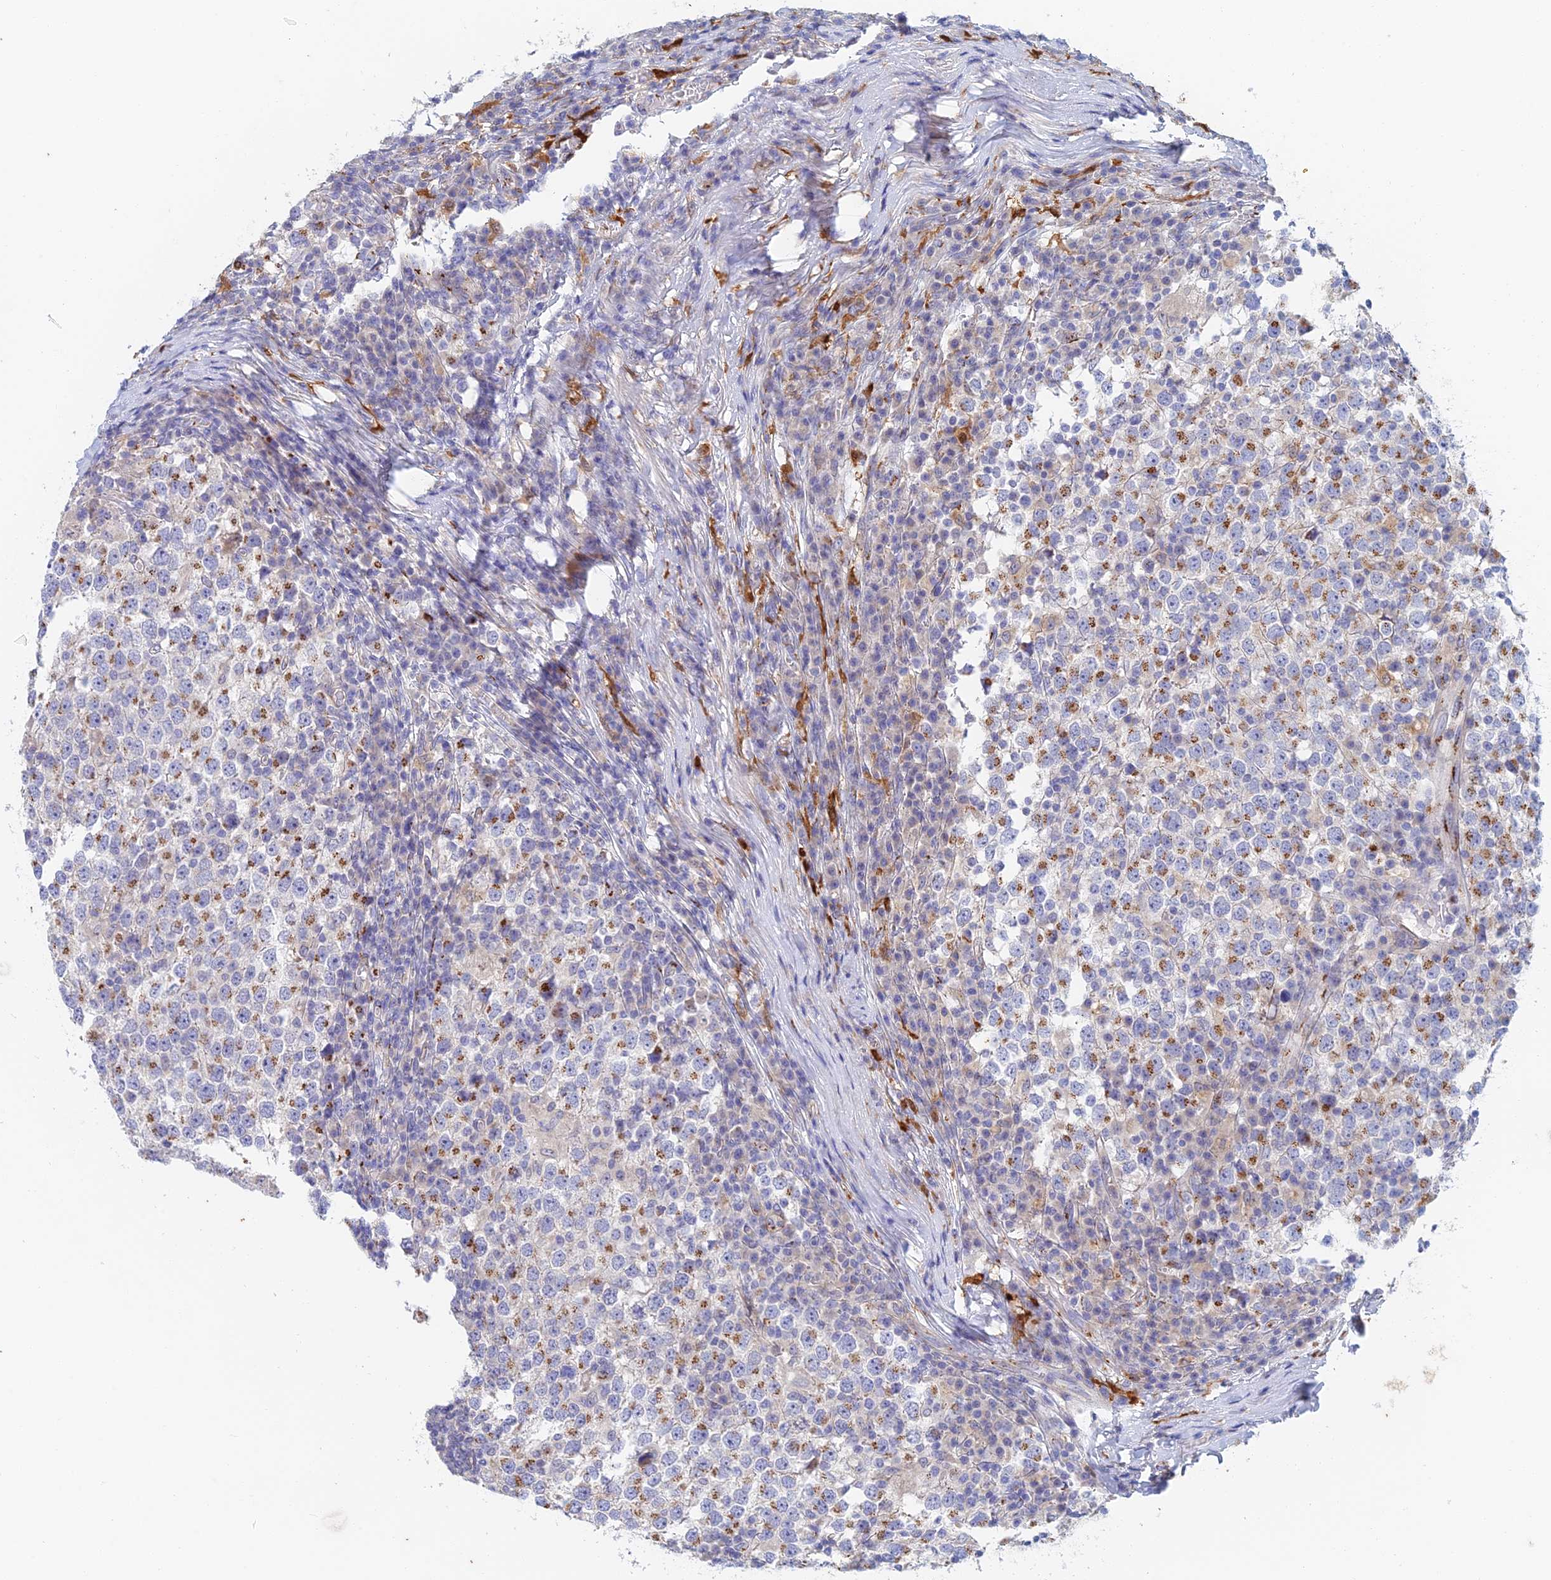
{"staining": {"intensity": "moderate", "quantity": "25%-75%", "location": "cytoplasmic/membranous"}, "tissue": "testis cancer", "cell_type": "Tumor cells", "image_type": "cancer", "snomed": [{"axis": "morphology", "description": "Seminoma, NOS"}, {"axis": "topography", "description": "Testis"}], "caption": "Immunohistochemical staining of human testis cancer reveals moderate cytoplasmic/membranous protein positivity in approximately 25%-75% of tumor cells.", "gene": "SLC24A3", "patient": {"sex": "male", "age": 65}}